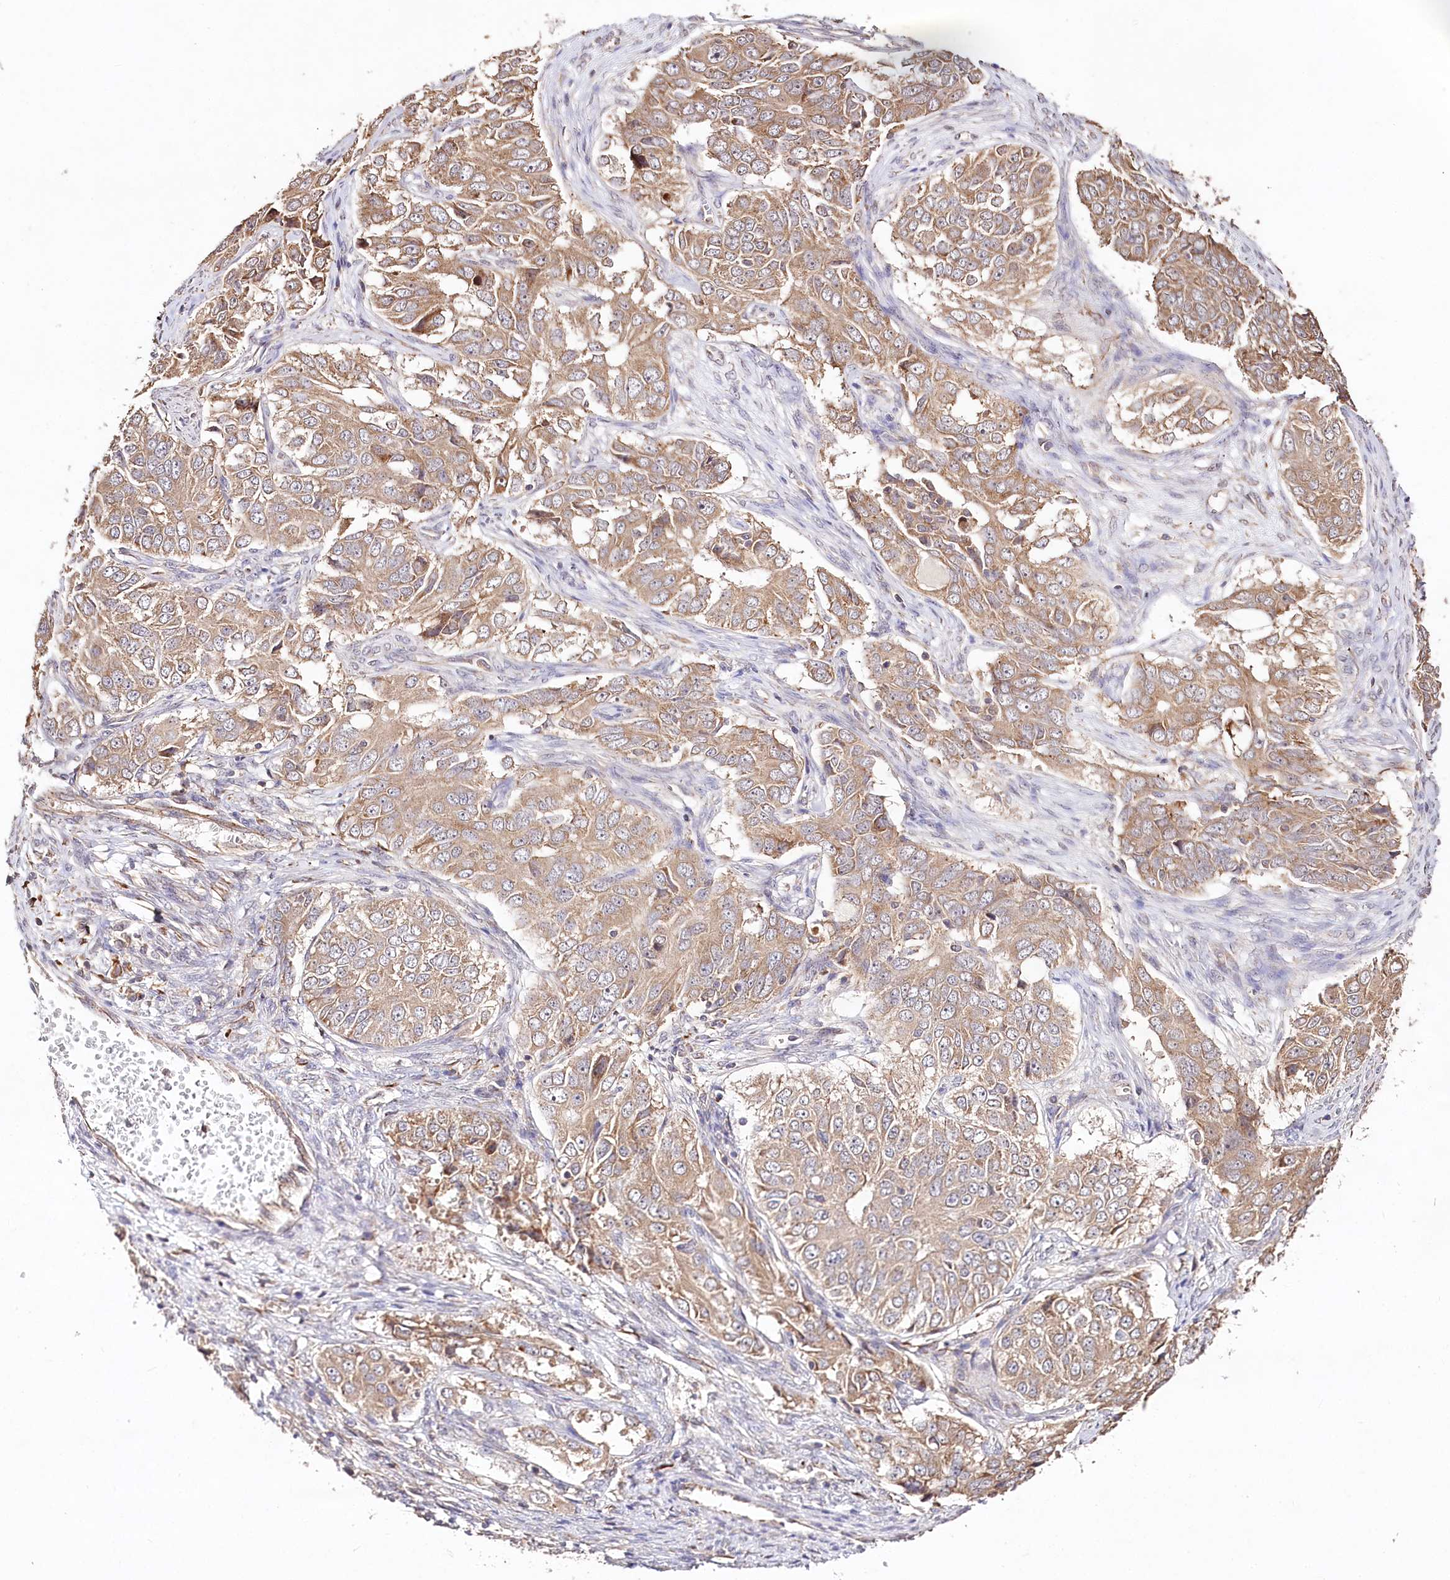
{"staining": {"intensity": "moderate", "quantity": ">75%", "location": "cytoplasmic/membranous"}, "tissue": "ovarian cancer", "cell_type": "Tumor cells", "image_type": "cancer", "snomed": [{"axis": "morphology", "description": "Carcinoma, endometroid"}, {"axis": "topography", "description": "Ovary"}], "caption": "This photomicrograph displays endometroid carcinoma (ovarian) stained with immunohistochemistry to label a protein in brown. The cytoplasmic/membranous of tumor cells show moderate positivity for the protein. Nuclei are counter-stained blue.", "gene": "DMXL1", "patient": {"sex": "female", "age": 51}}